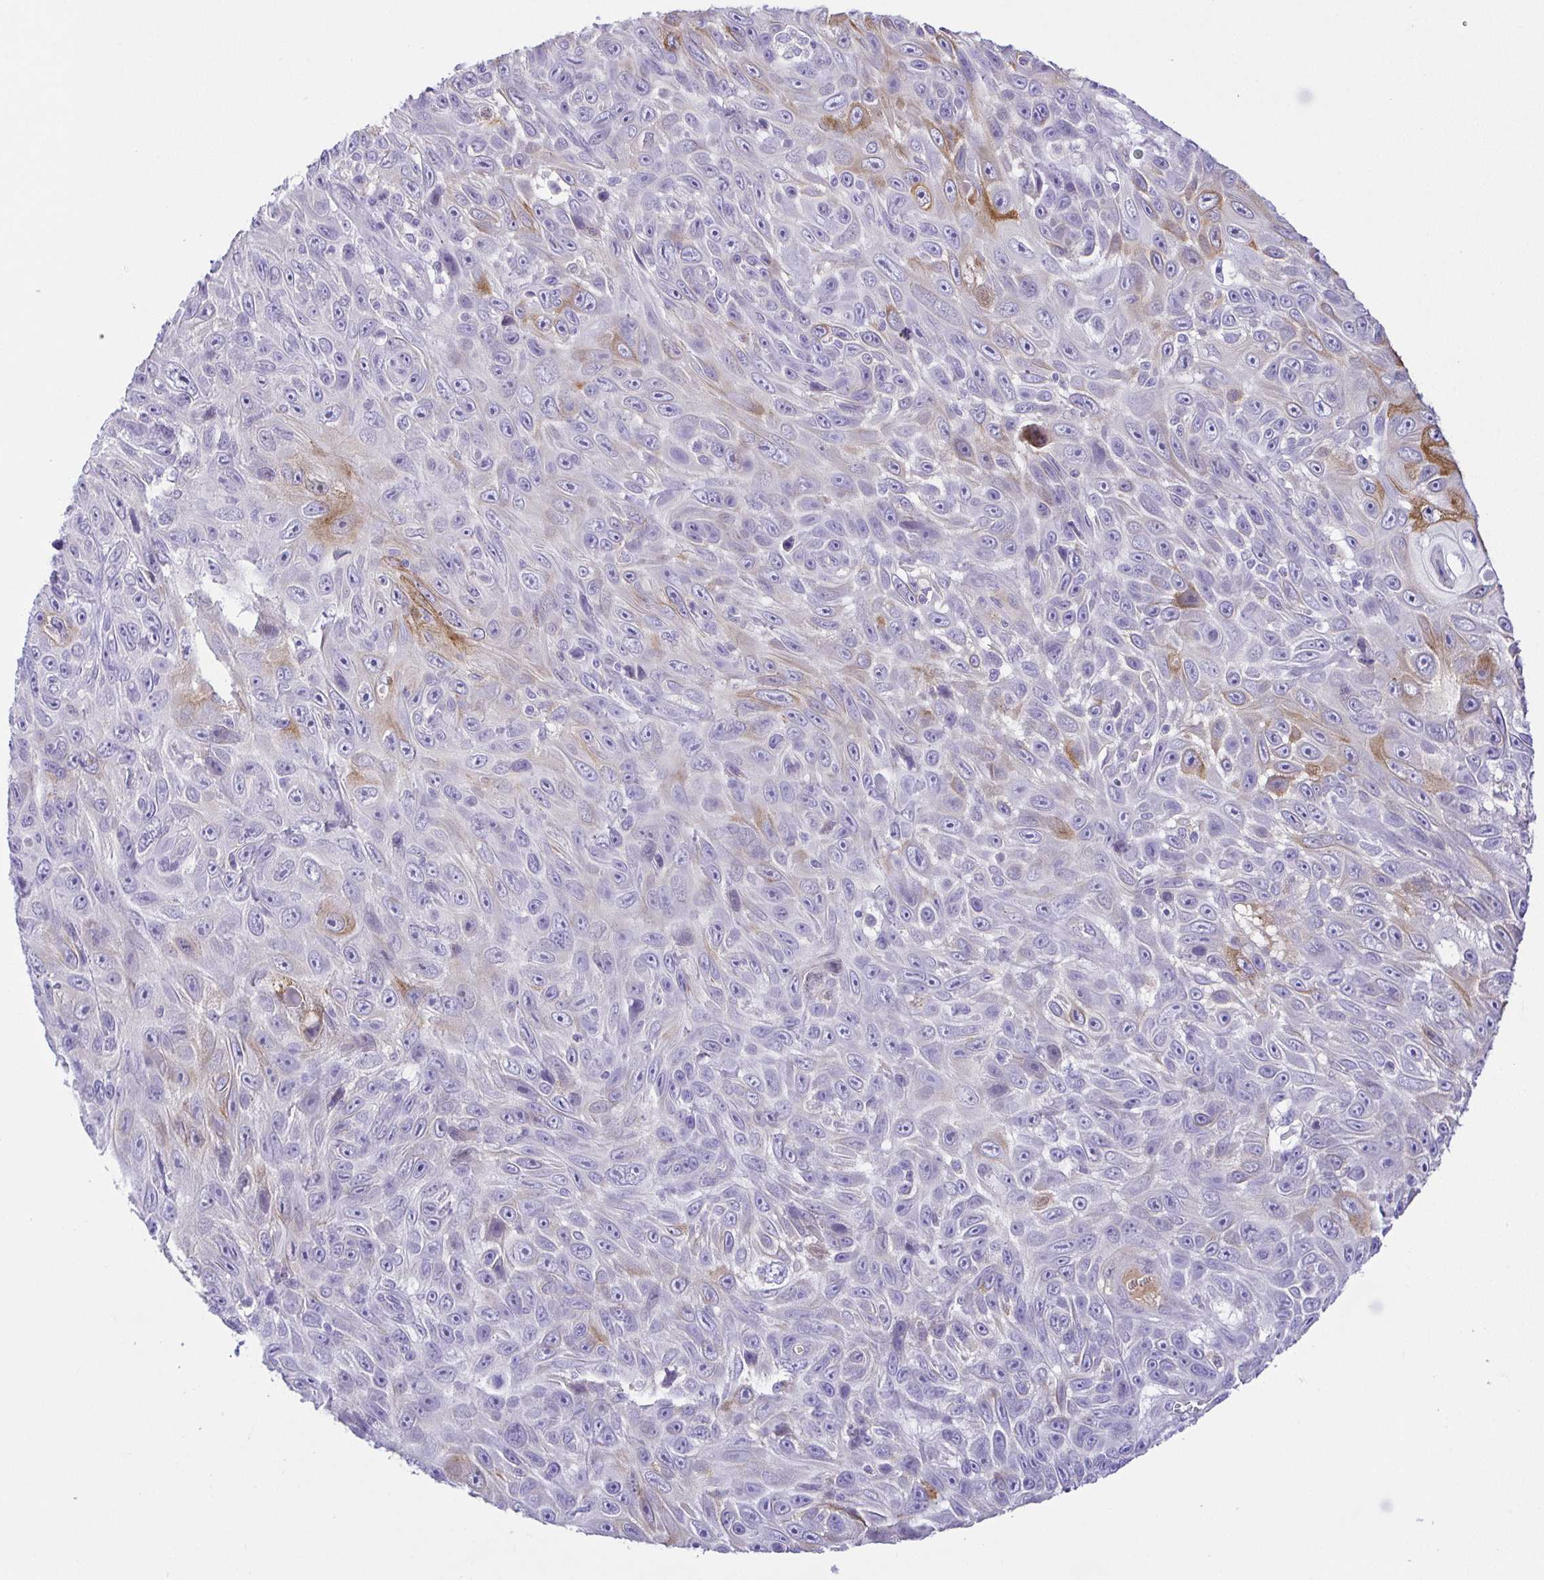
{"staining": {"intensity": "moderate", "quantity": "<25%", "location": "cytoplasmic/membranous"}, "tissue": "skin cancer", "cell_type": "Tumor cells", "image_type": "cancer", "snomed": [{"axis": "morphology", "description": "Squamous cell carcinoma, NOS"}, {"axis": "topography", "description": "Skin"}], "caption": "A micrograph of human skin cancer (squamous cell carcinoma) stained for a protein shows moderate cytoplasmic/membranous brown staining in tumor cells.", "gene": "KRTDAP", "patient": {"sex": "male", "age": 82}}